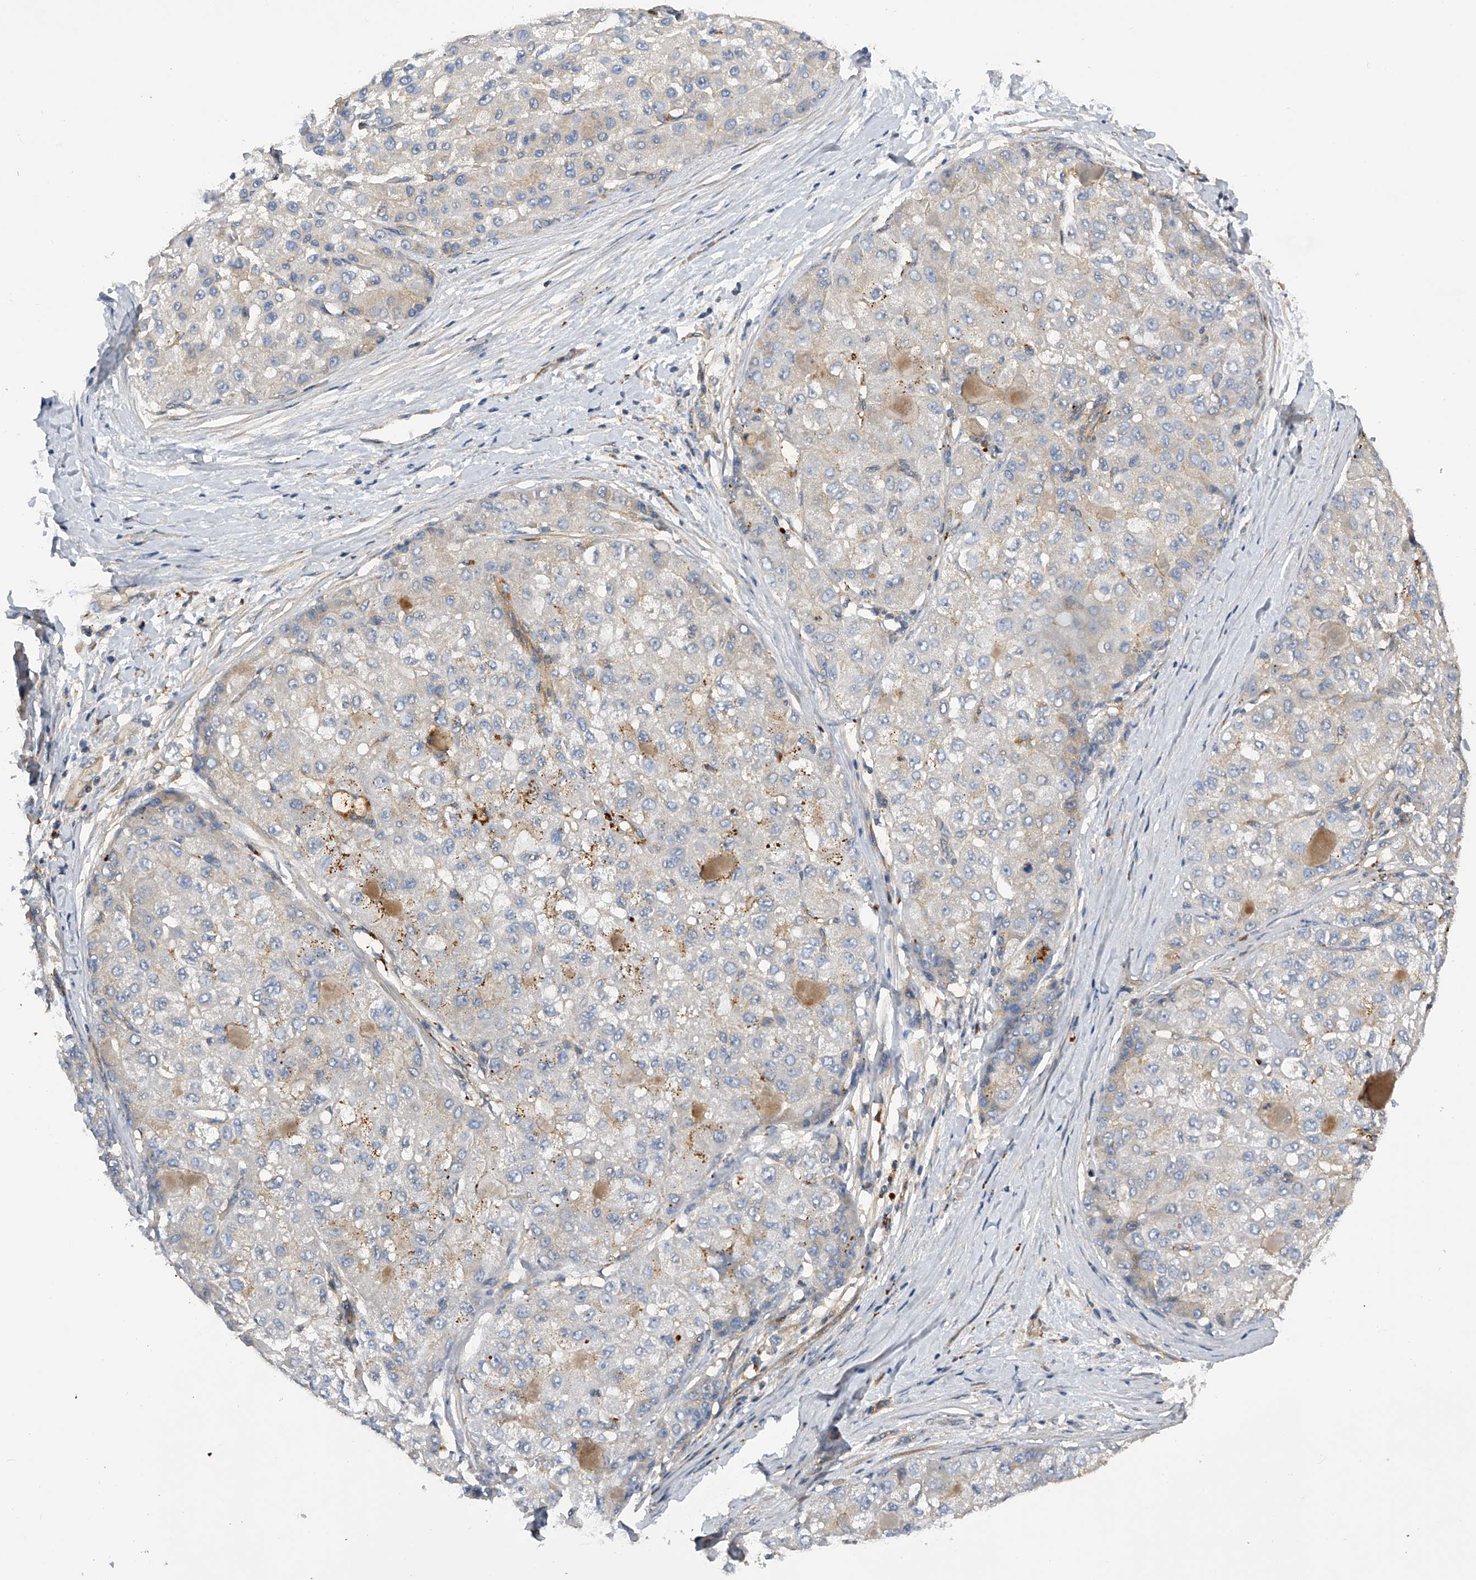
{"staining": {"intensity": "negative", "quantity": "none", "location": "none"}, "tissue": "liver cancer", "cell_type": "Tumor cells", "image_type": "cancer", "snomed": [{"axis": "morphology", "description": "Carcinoma, Hepatocellular, NOS"}, {"axis": "topography", "description": "Liver"}], "caption": "This is an immunohistochemistry (IHC) histopathology image of liver hepatocellular carcinoma. There is no expression in tumor cells.", "gene": "PTPRA", "patient": {"sex": "male", "age": 80}}